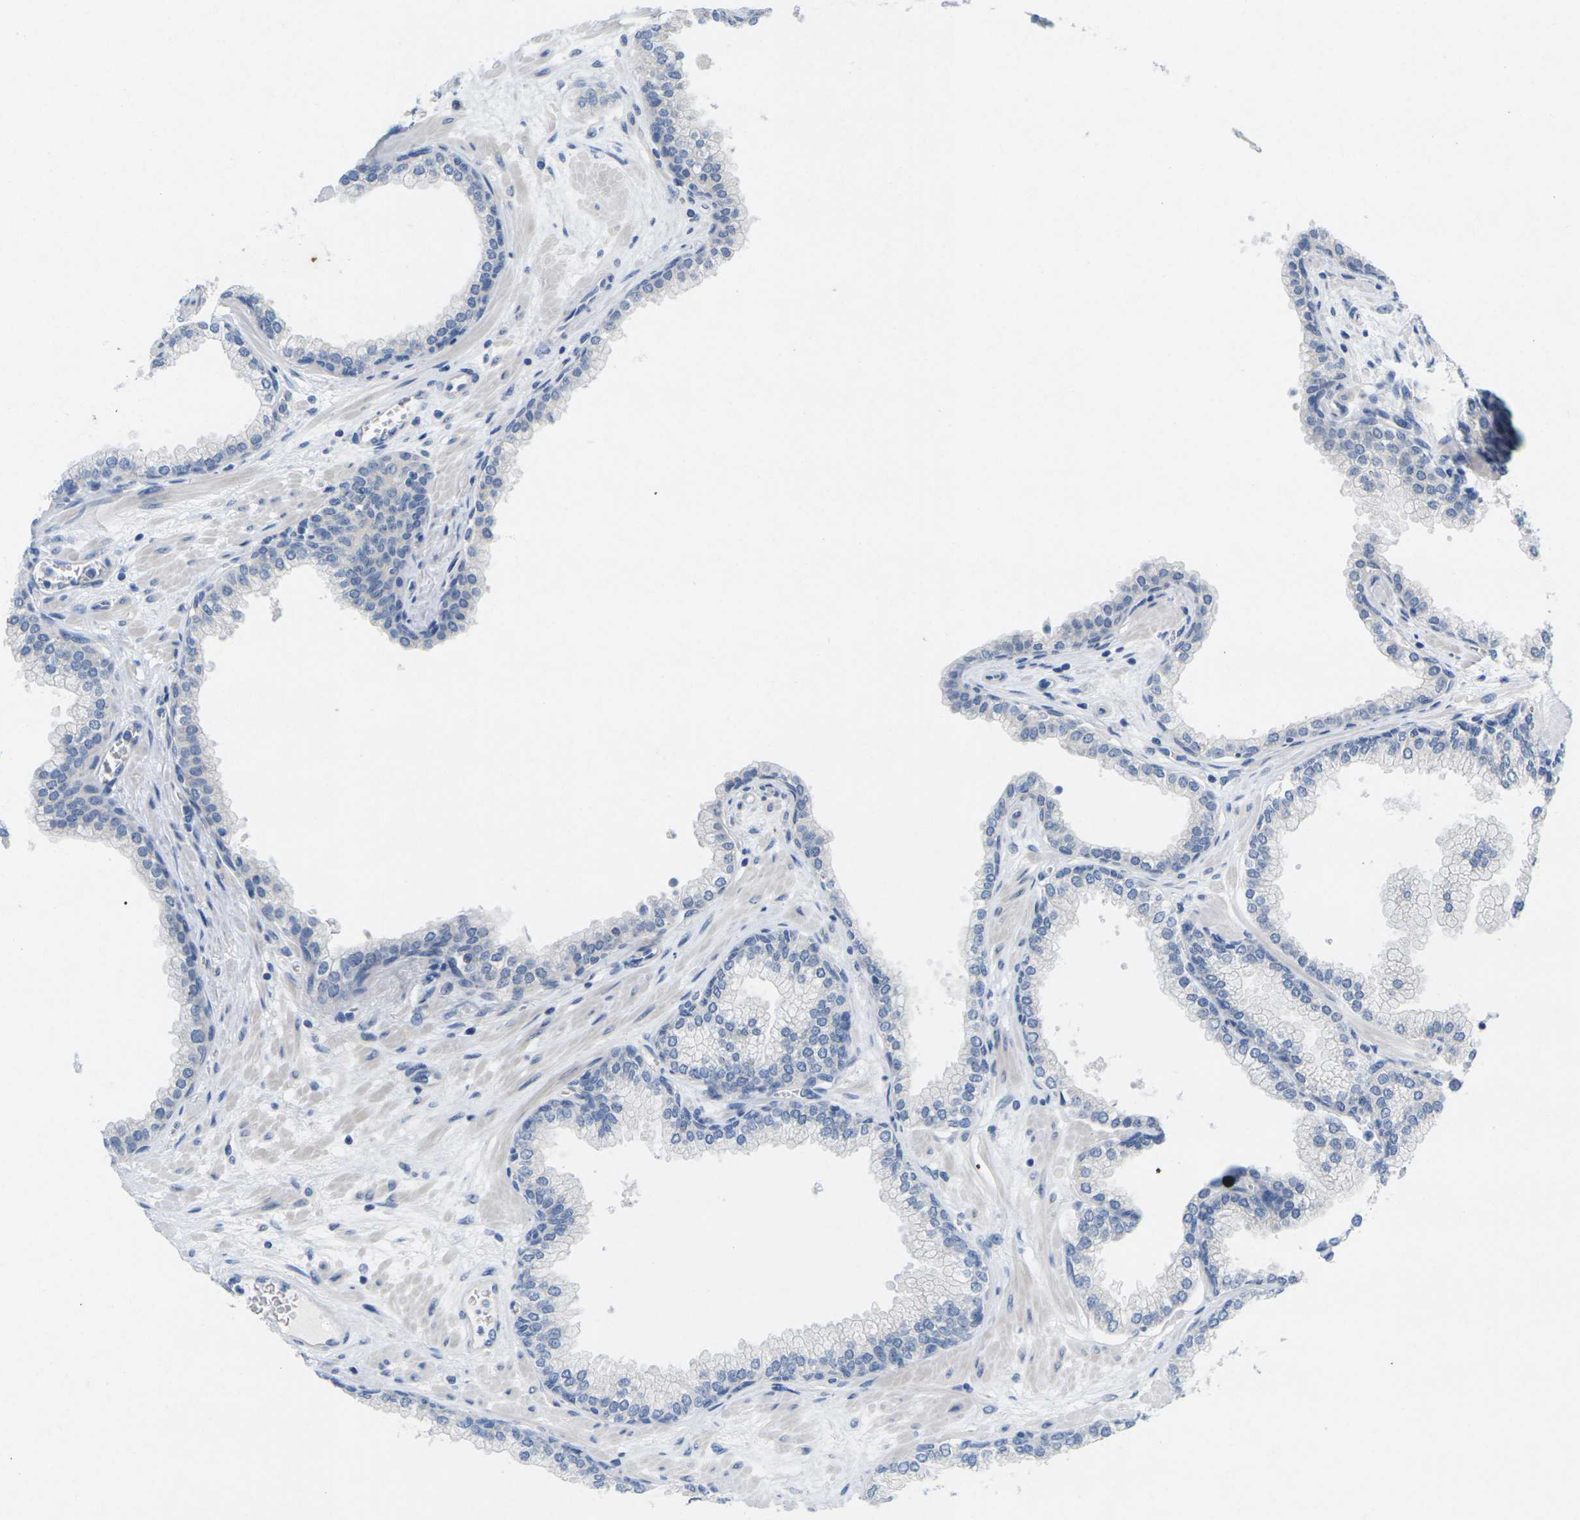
{"staining": {"intensity": "negative", "quantity": "none", "location": "none"}, "tissue": "prostate", "cell_type": "Glandular cells", "image_type": "normal", "snomed": [{"axis": "morphology", "description": "Normal tissue, NOS"}, {"axis": "morphology", "description": "Urothelial carcinoma, Low grade"}, {"axis": "topography", "description": "Urinary bladder"}, {"axis": "topography", "description": "Prostate"}], "caption": "Glandular cells are negative for brown protein staining in unremarkable prostate. The staining is performed using DAB brown chromogen with nuclei counter-stained in using hematoxylin.", "gene": "TNNI3", "patient": {"sex": "male", "age": 60}}